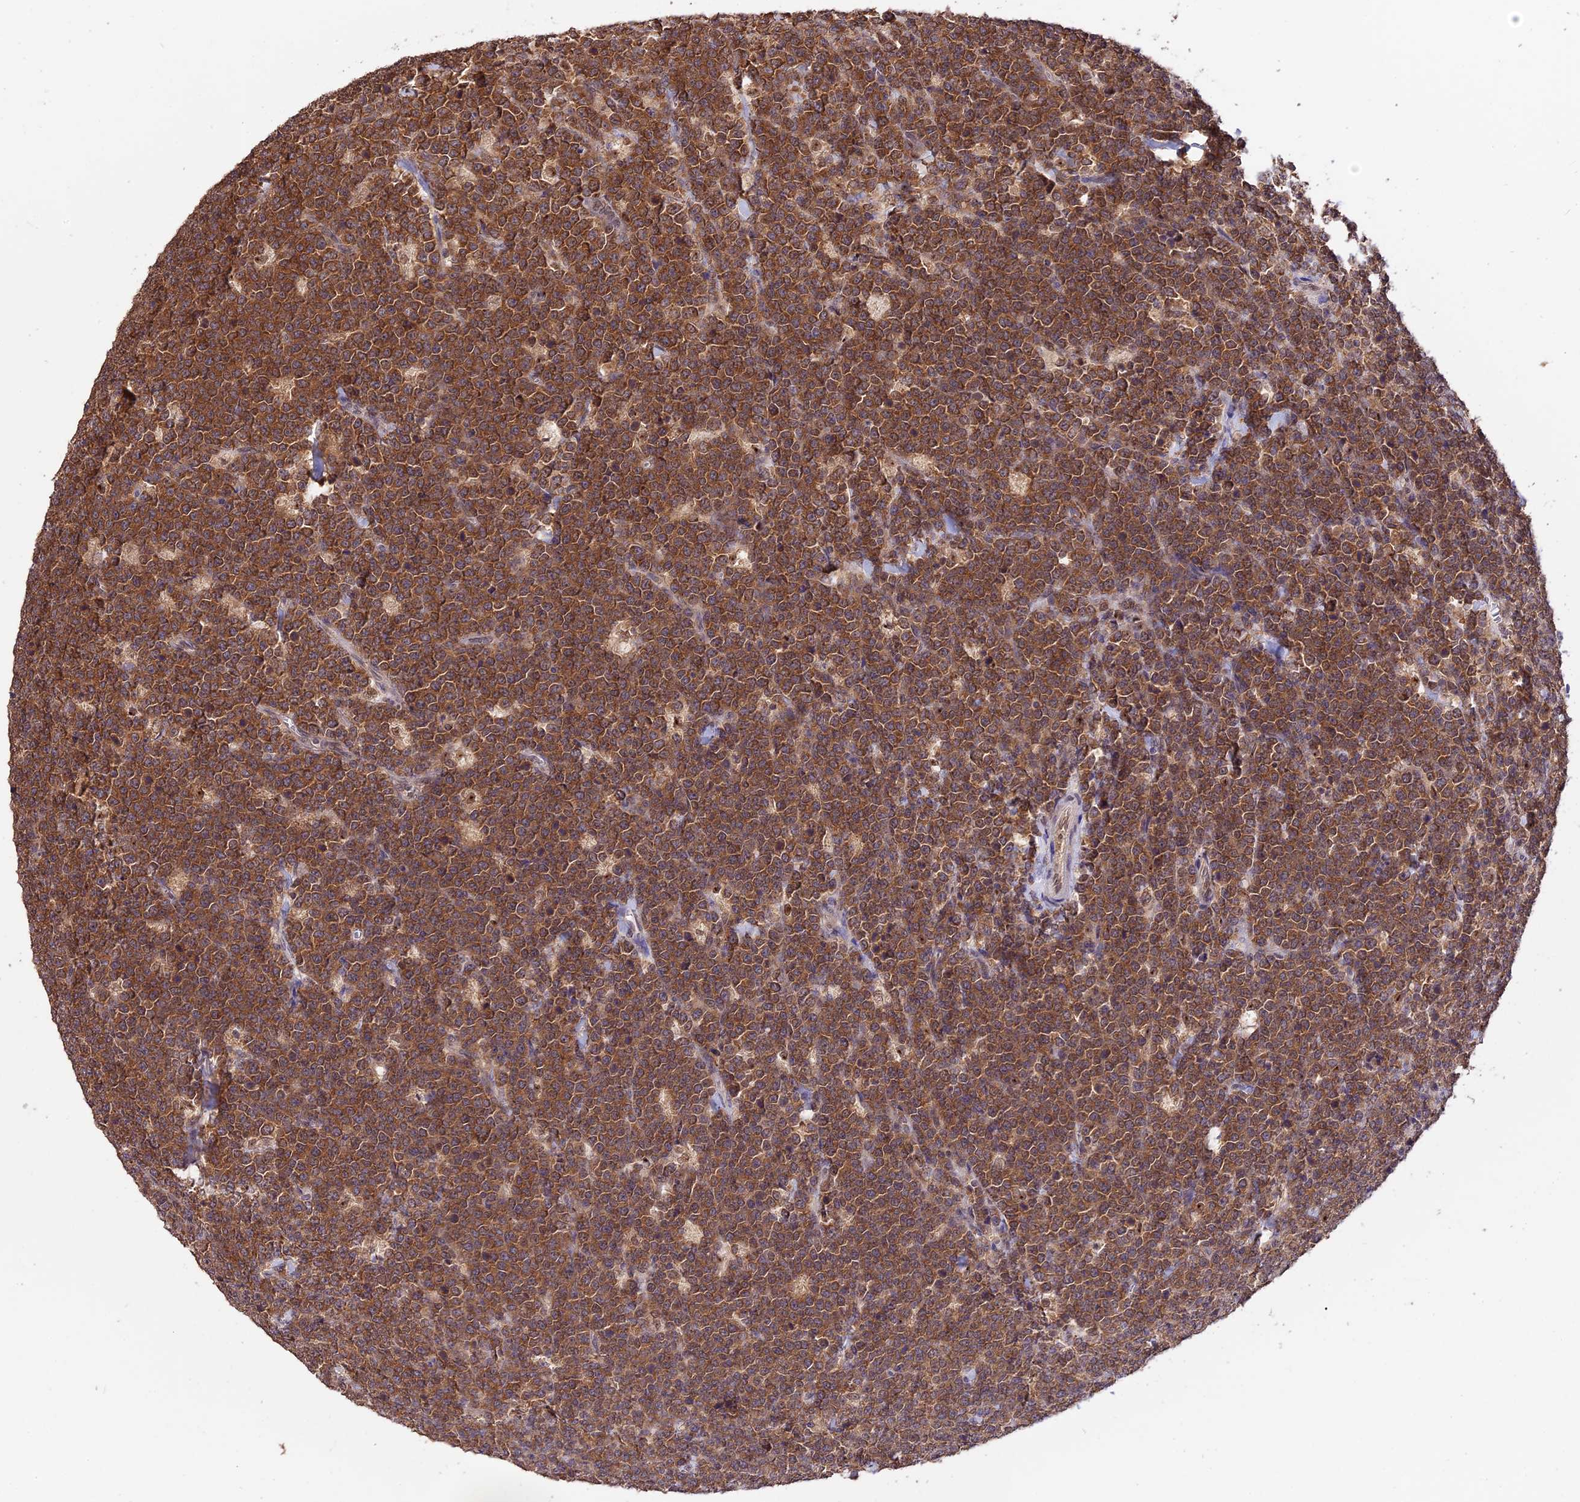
{"staining": {"intensity": "moderate", "quantity": ">75%", "location": "cytoplasmic/membranous"}, "tissue": "lymphoma", "cell_type": "Tumor cells", "image_type": "cancer", "snomed": [{"axis": "morphology", "description": "Malignant lymphoma, non-Hodgkin's type, High grade"}, {"axis": "topography", "description": "Small intestine"}], "caption": "Tumor cells show moderate cytoplasmic/membranous expression in approximately >75% of cells in malignant lymphoma, non-Hodgkin's type (high-grade). (DAB (3,3'-diaminobenzidine) IHC with brightfield microscopy, high magnification).", "gene": "TRMT1", "patient": {"sex": "male", "age": 8}}